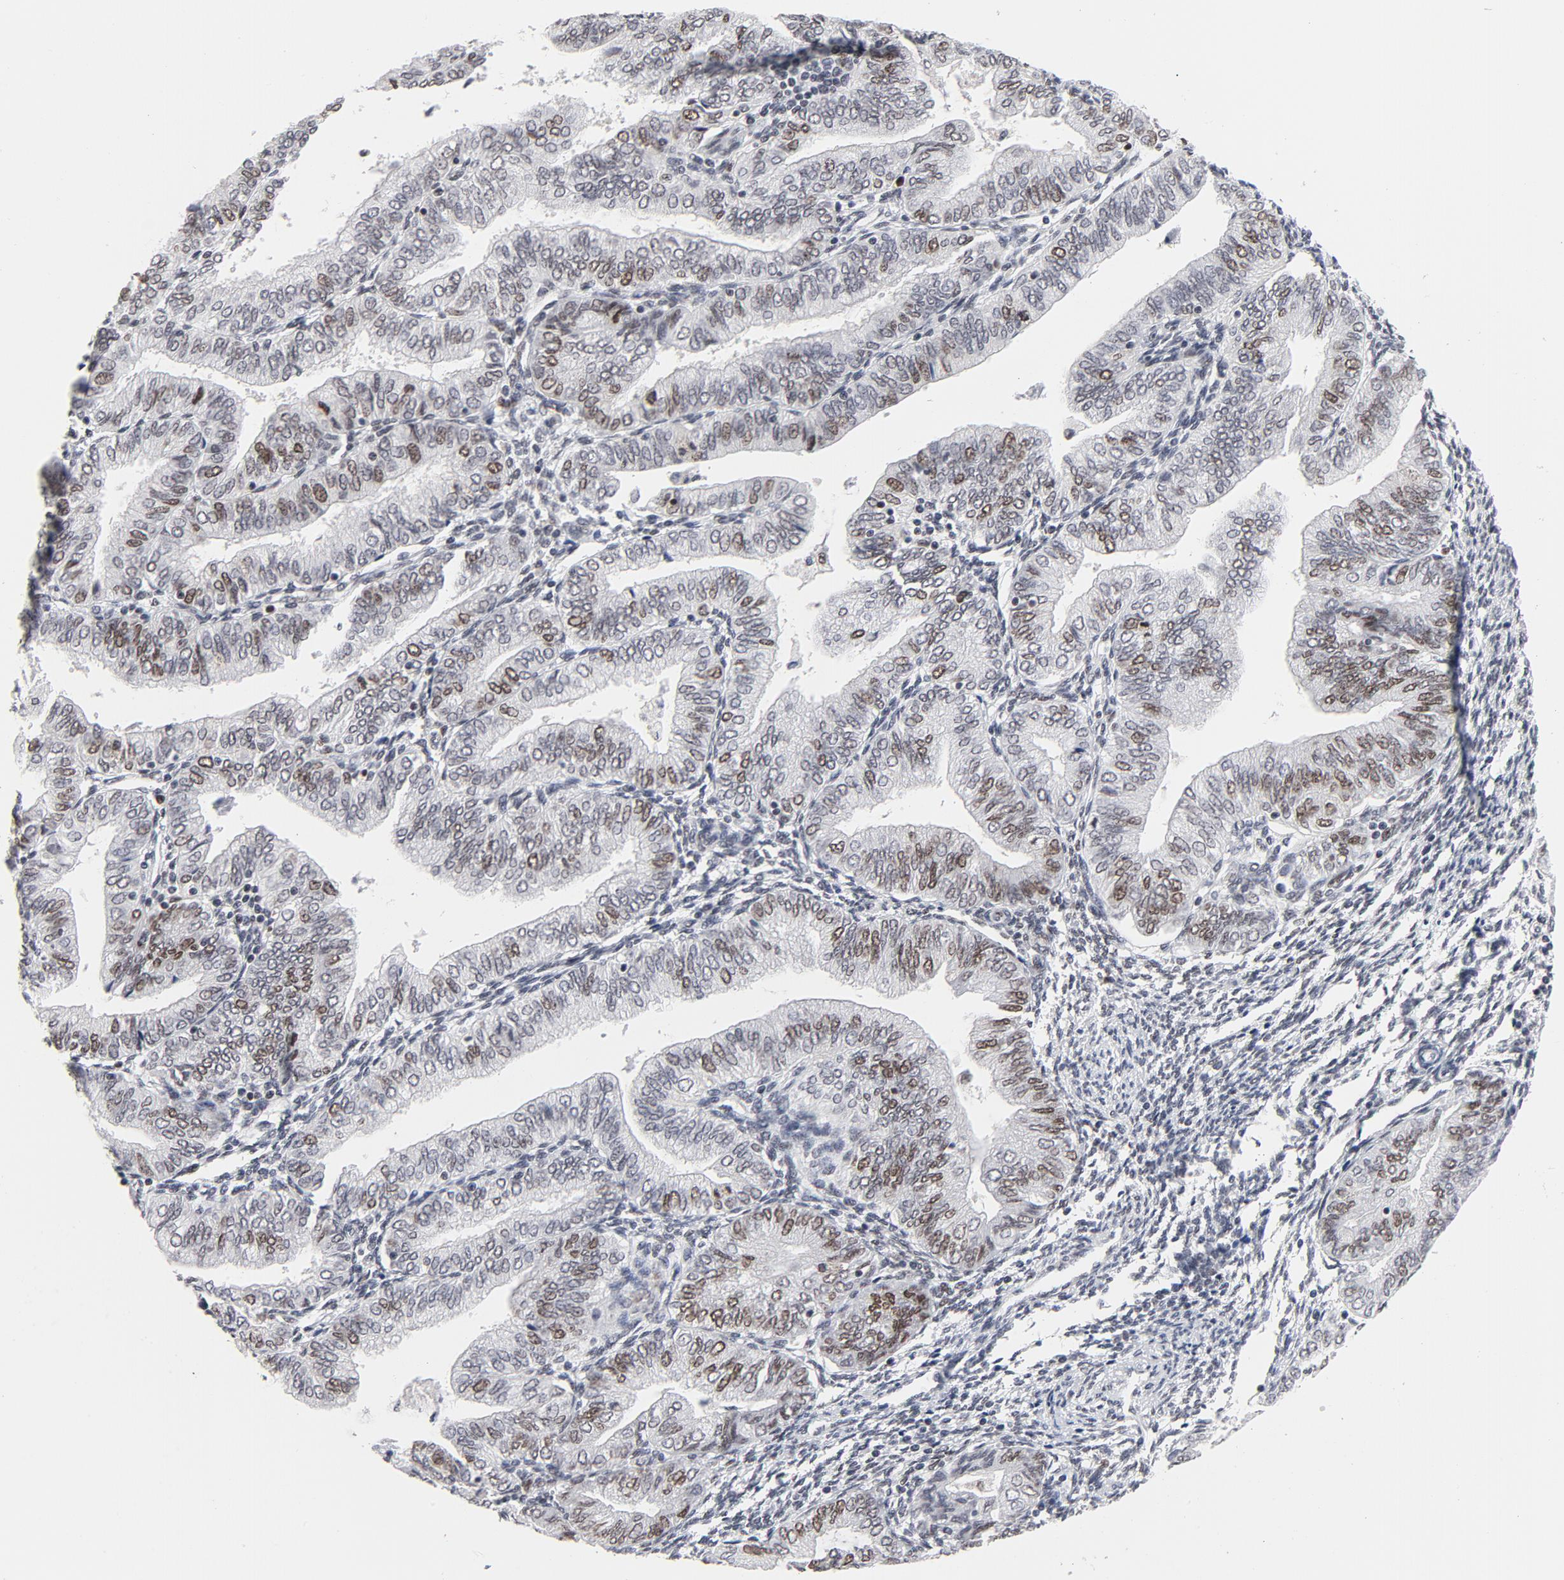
{"staining": {"intensity": "weak", "quantity": "<25%", "location": "nuclear"}, "tissue": "endometrial cancer", "cell_type": "Tumor cells", "image_type": "cancer", "snomed": [{"axis": "morphology", "description": "Adenocarcinoma, NOS"}, {"axis": "topography", "description": "Endometrium"}], "caption": "Immunohistochemistry (IHC) micrograph of neoplastic tissue: human endometrial adenocarcinoma stained with DAB displays no significant protein expression in tumor cells. The staining is performed using DAB (3,3'-diaminobenzidine) brown chromogen with nuclei counter-stained in using hematoxylin.", "gene": "RFC4", "patient": {"sex": "female", "age": 51}}